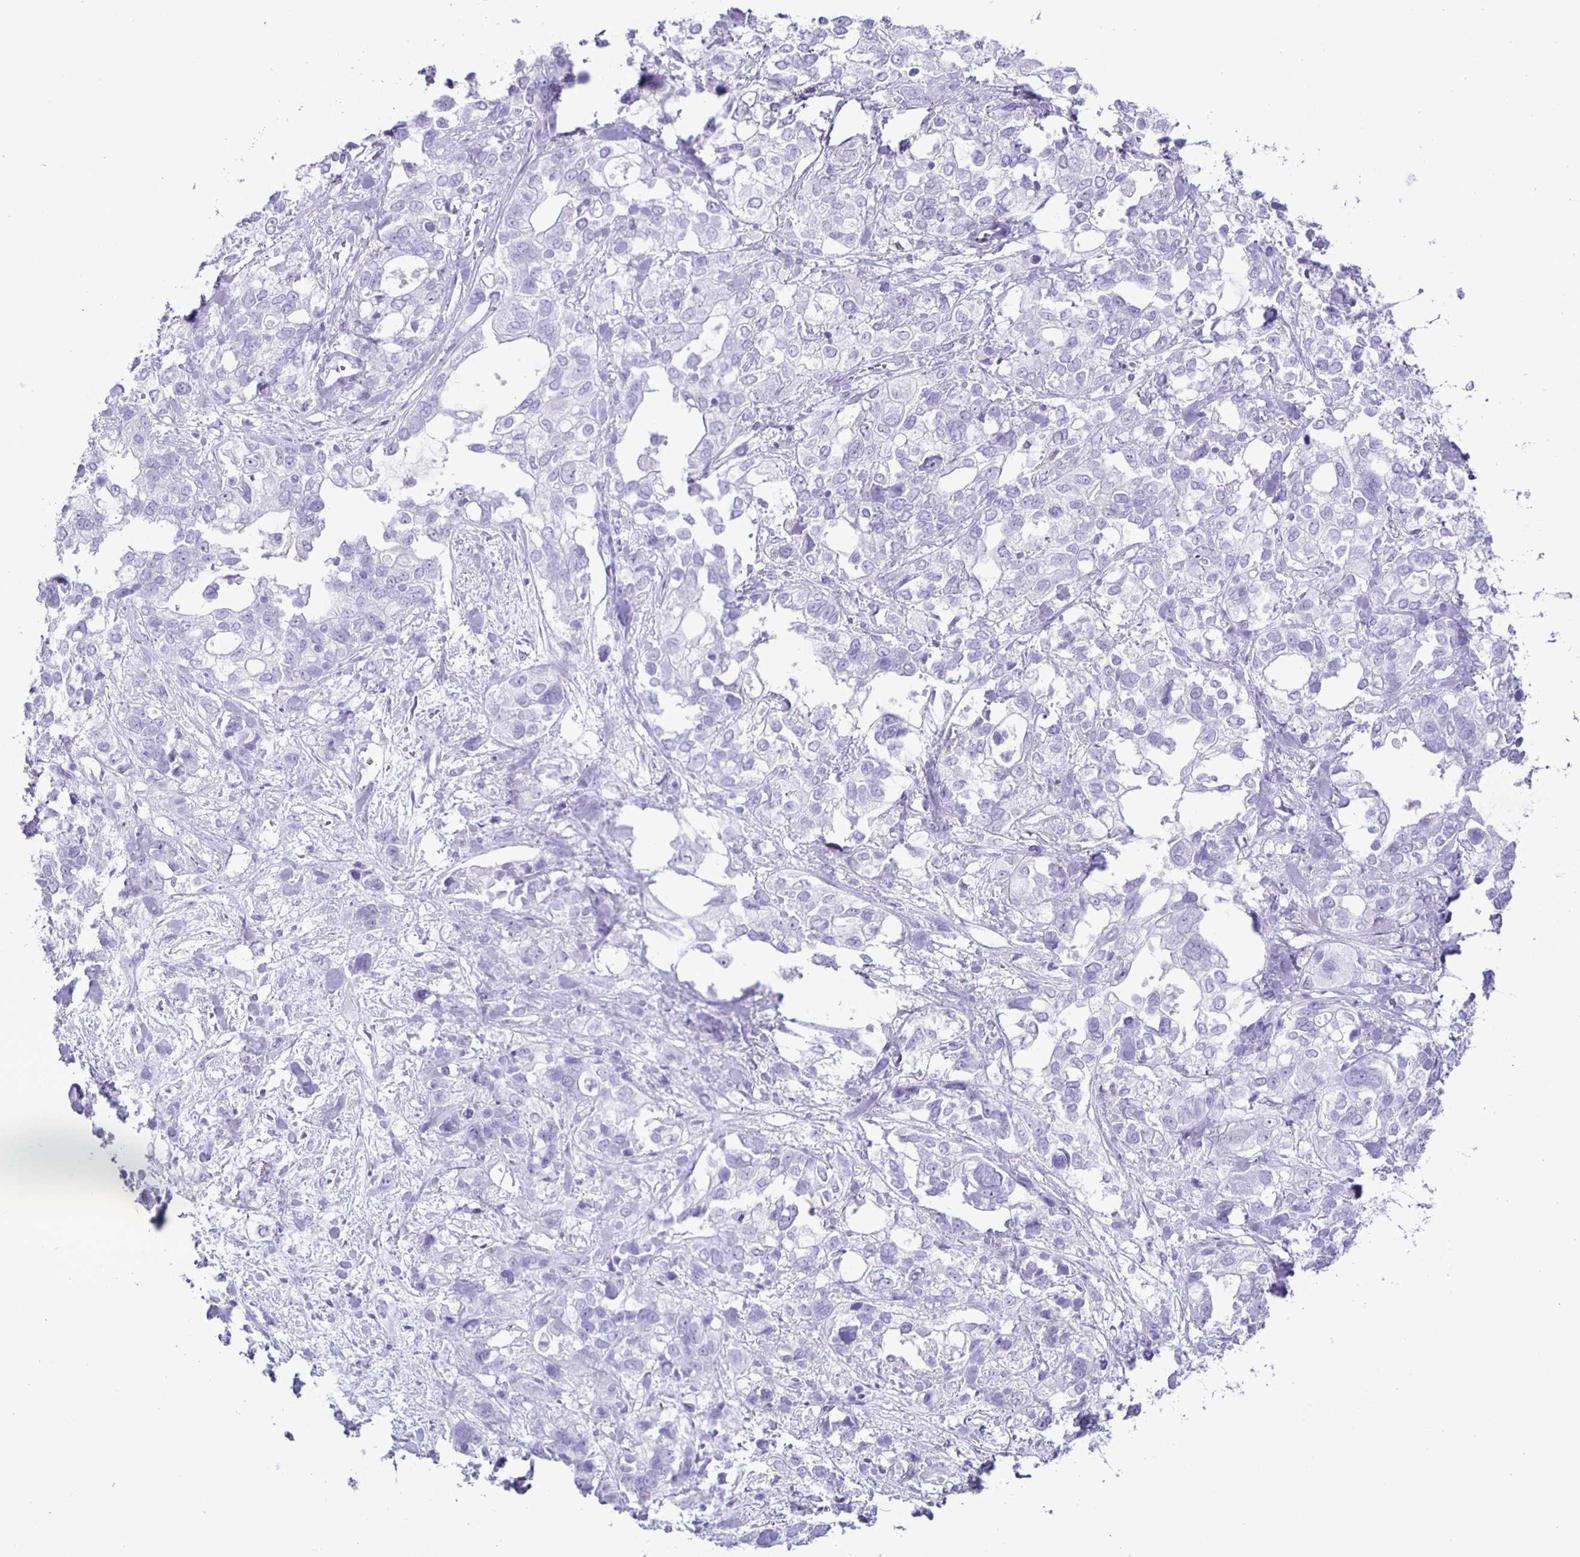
{"staining": {"intensity": "negative", "quantity": "none", "location": "none"}, "tissue": "stomach cancer", "cell_type": "Tumor cells", "image_type": "cancer", "snomed": [{"axis": "morphology", "description": "Adenocarcinoma, NOS"}, {"axis": "topography", "description": "Stomach, upper"}], "caption": "Stomach adenocarcinoma was stained to show a protein in brown. There is no significant positivity in tumor cells. Nuclei are stained in blue.", "gene": "EZHIP", "patient": {"sex": "female", "age": 81}}